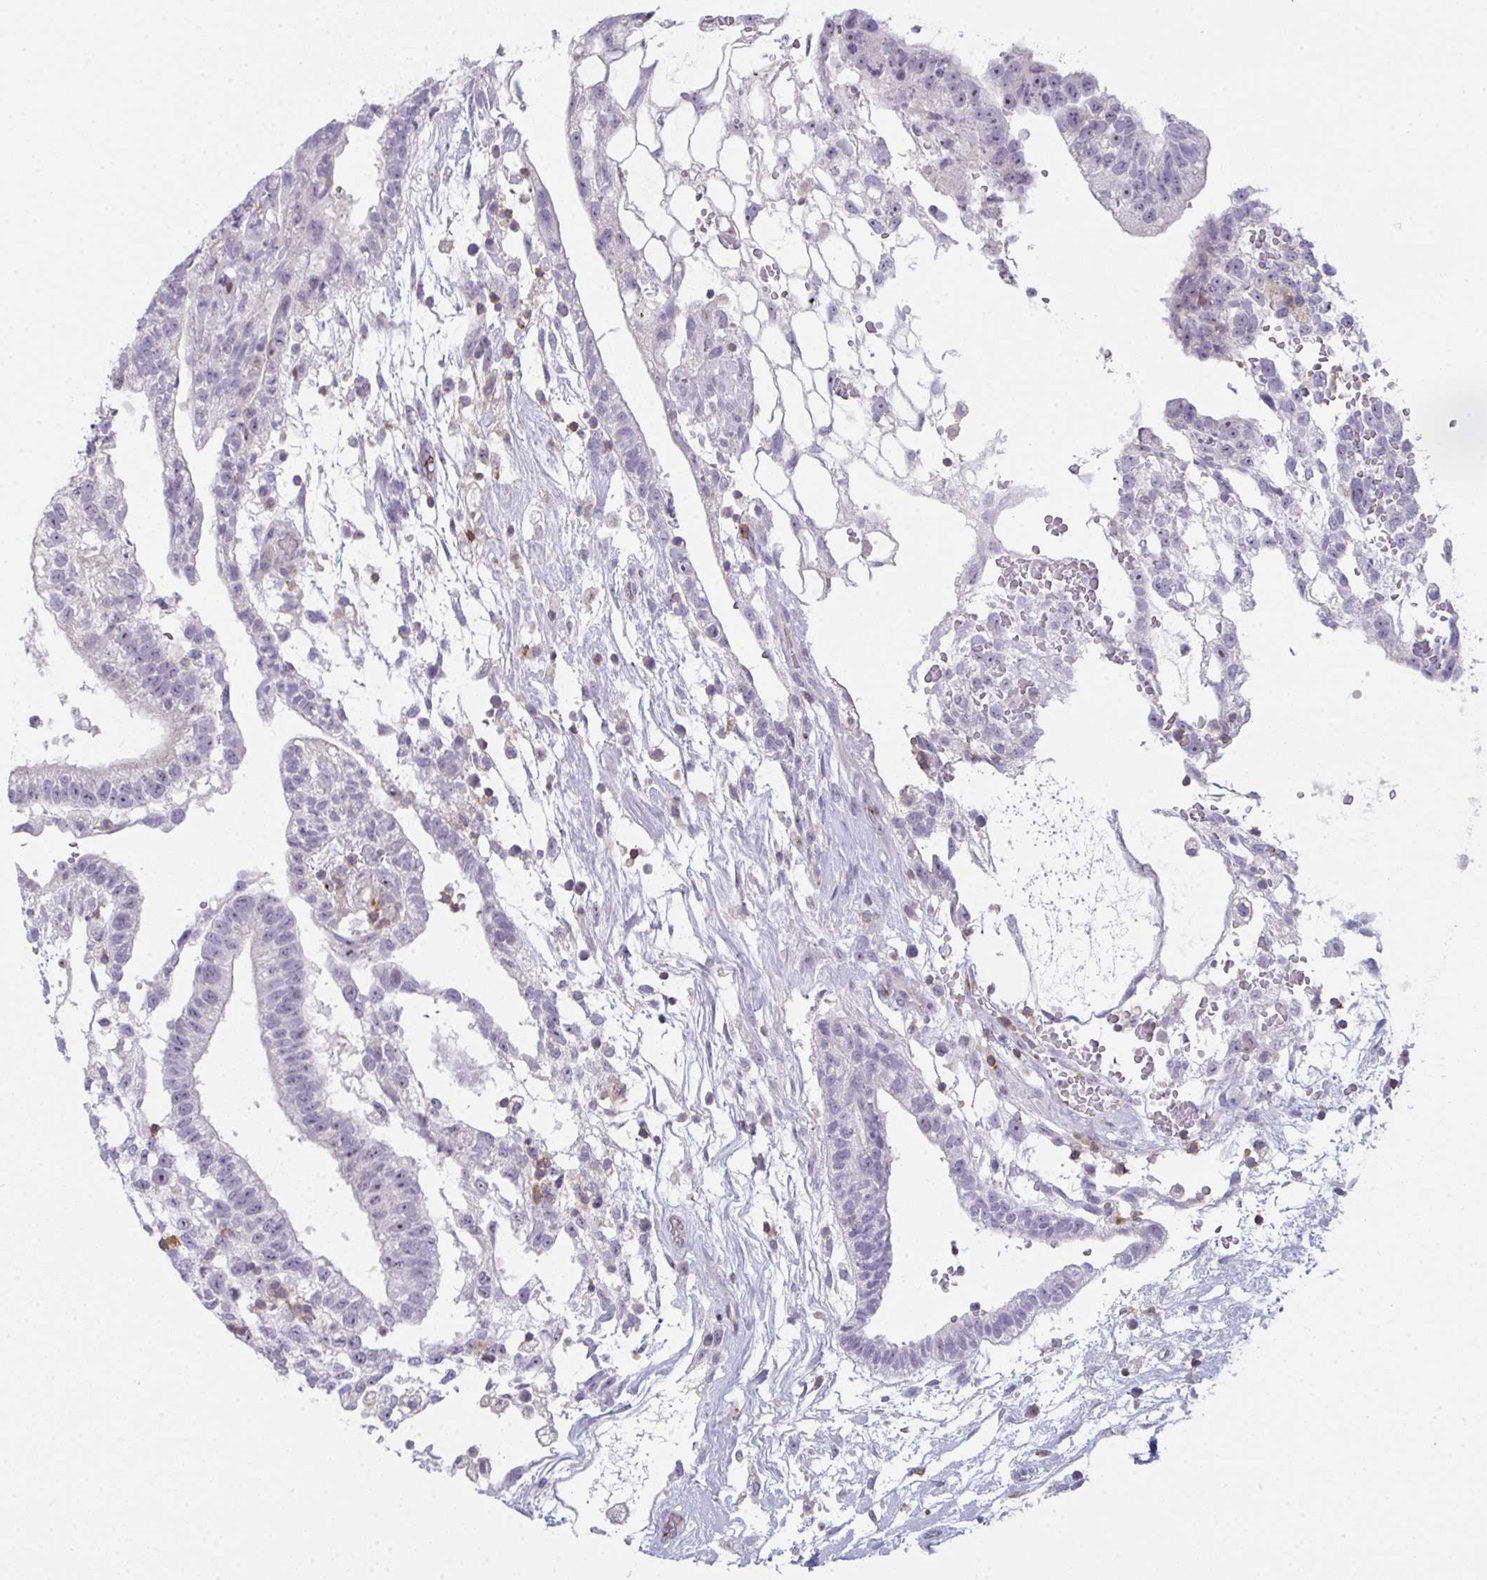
{"staining": {"intensity": "negative", "quantity": "none", "location": "none"}, "tissue": "testis cancer", "cell_type": "Tumor cells", "image_type": "cancer", "snomed": [{"axis": "morphology", "description": "Carcinoma, Embryonal, NOS"}, {"axis": "topography", "description": "Testis"}], "caption": "Immunohistochemistry (IHC) of embryonal carcinoma (testis) reveals no expression in tumor cells.", "gene": "CD80", "patient": {"sex": "male", "age": 32}}